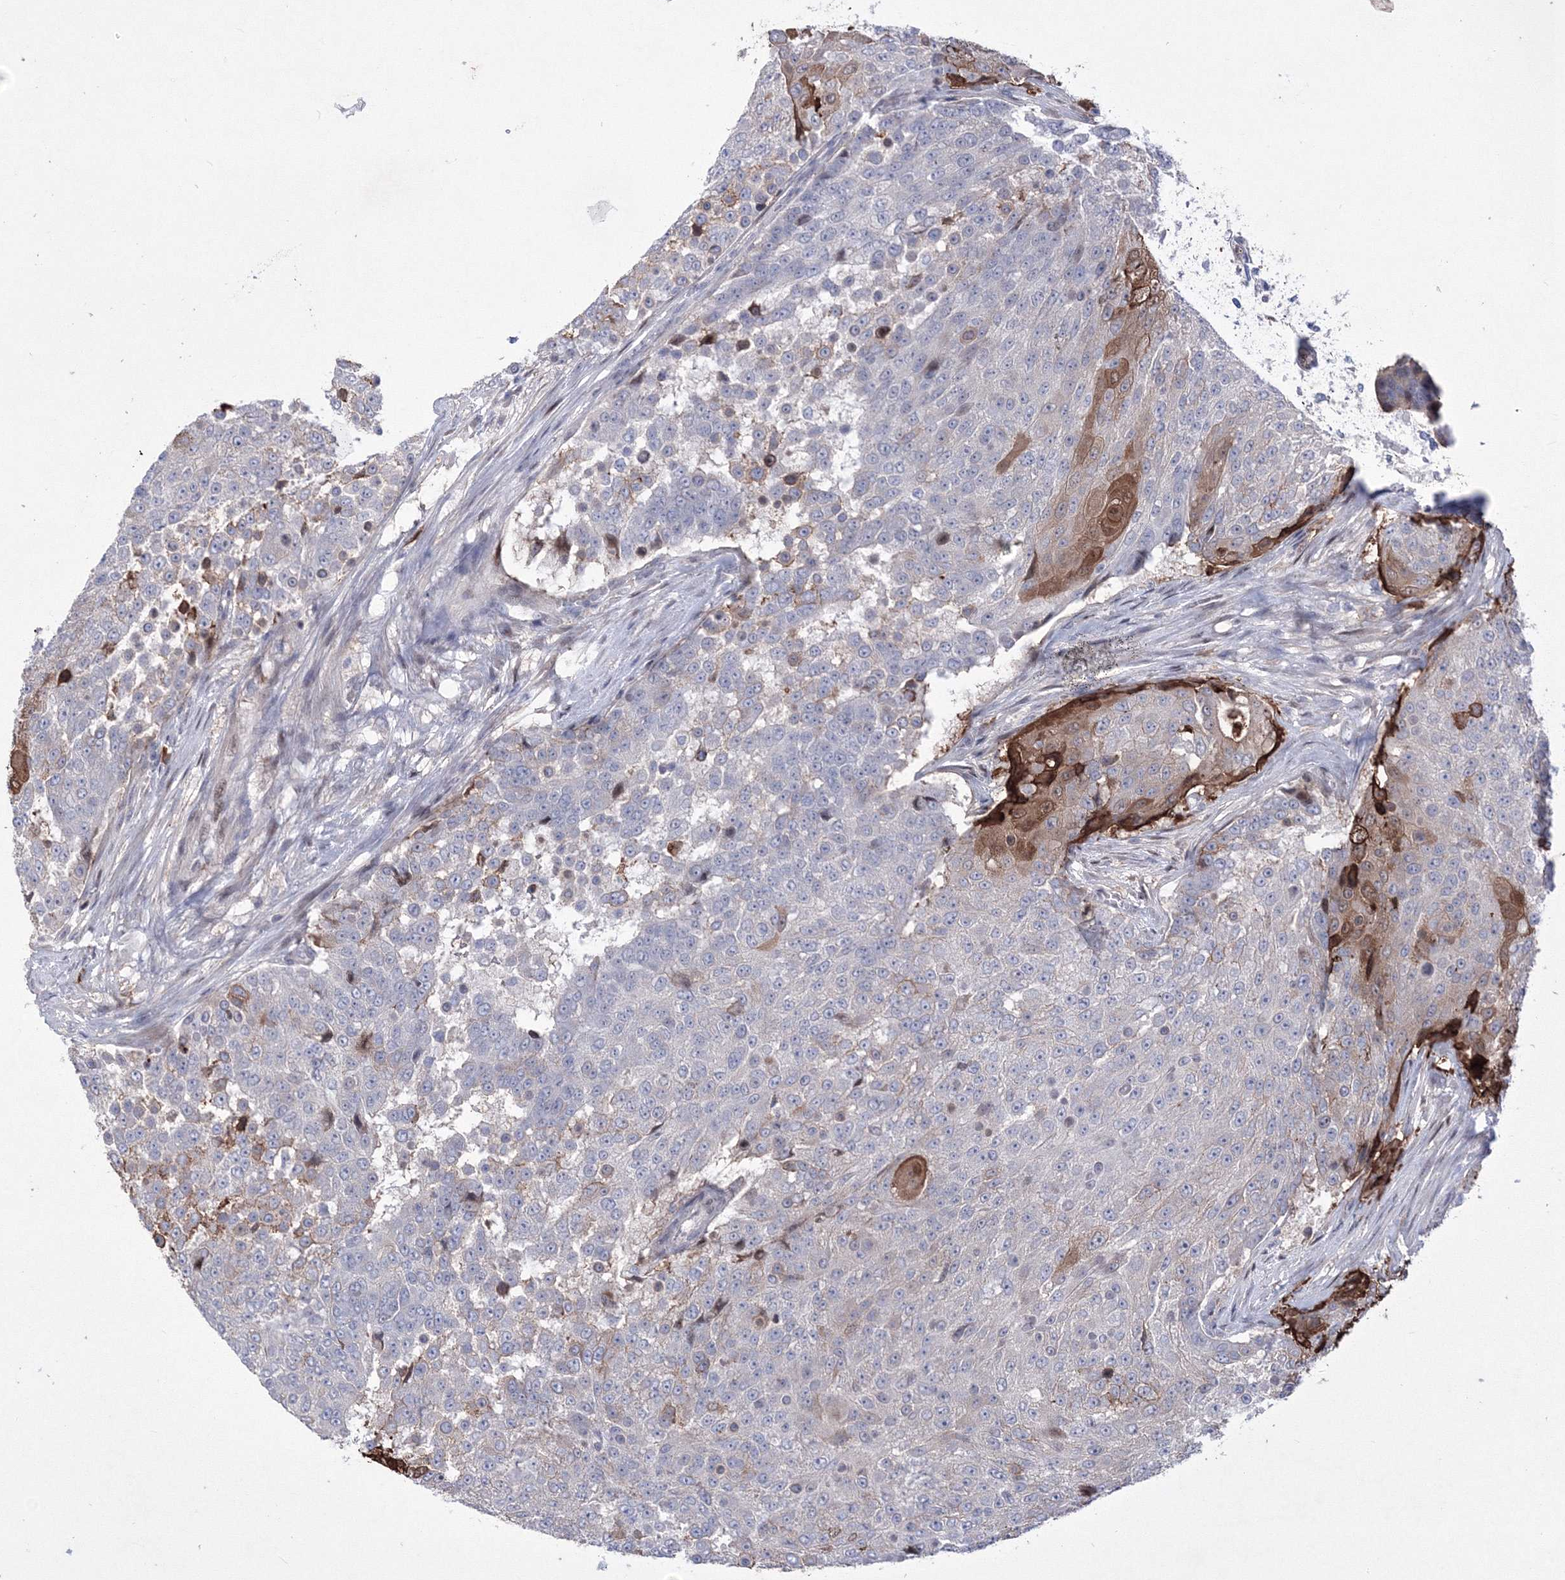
{"staining": {"intensity": "strong", "quantity": "<25%", "location": "cytoplasmic/membranous"}, "tissue": "urothelial cancer", "cell_type": "Tumor cells", "image_type": "cancer", "snomed": [{"axis": "morphology", "description": "Urothelial carcinoma, High grade"}, {"axis": "topography", "description": "Urinary bladder"}], "caption": "Immunohistochemistry (IHC) of urothelial carcinoma (high-grade) shows medium levels of strong cytoplasmic/membranous expression in approximately <25% of tumor cells.", "gene": "RNPEPL1", "patient": {"sex": "female", "age": 63}}